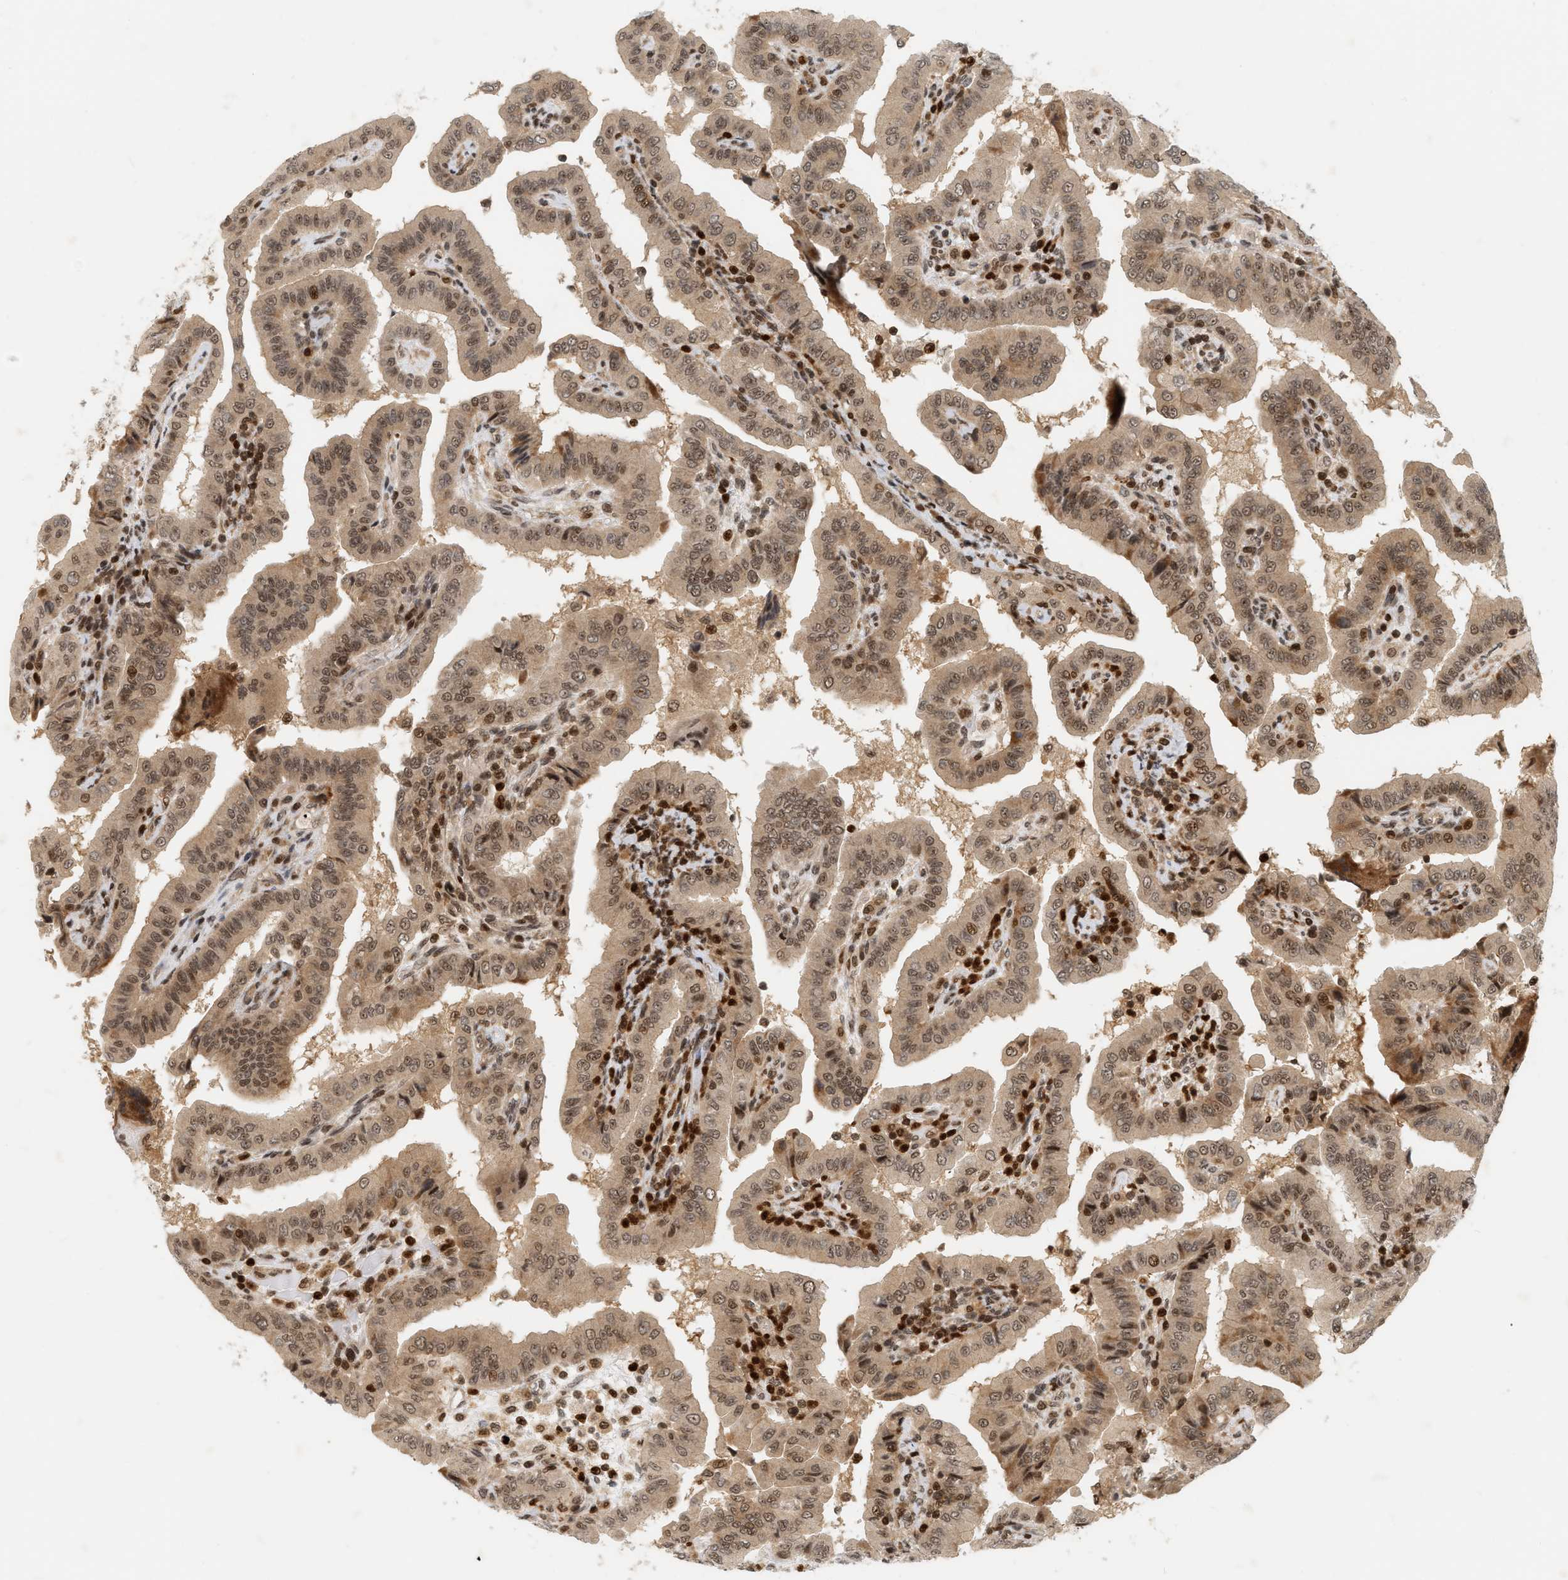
{"staining": {"intensity": "weak", "quantity": ">75%", "location": "cytoplasmic/membranous,nuclear"}, "tissue": "thyroid cancer", "cell_type": "Tumor cells", "image_type": "cancer", "snomed": [{"axis": "morphology", "description": "Papillary adenocarcinoma, NOS"}, {"axis": "topography", "description": "Thyroid gland"}], "caption": "The photomicrograph shows immunohistochemical staining of papillary adenocarcinoma (thyroid). There is weak cytoplasmic/membranous and nuclear positivity is appreciated in about >75% of tumor cells.", "gene": "NFE2L2", "patient": {"sex": "male", "age": 33}}